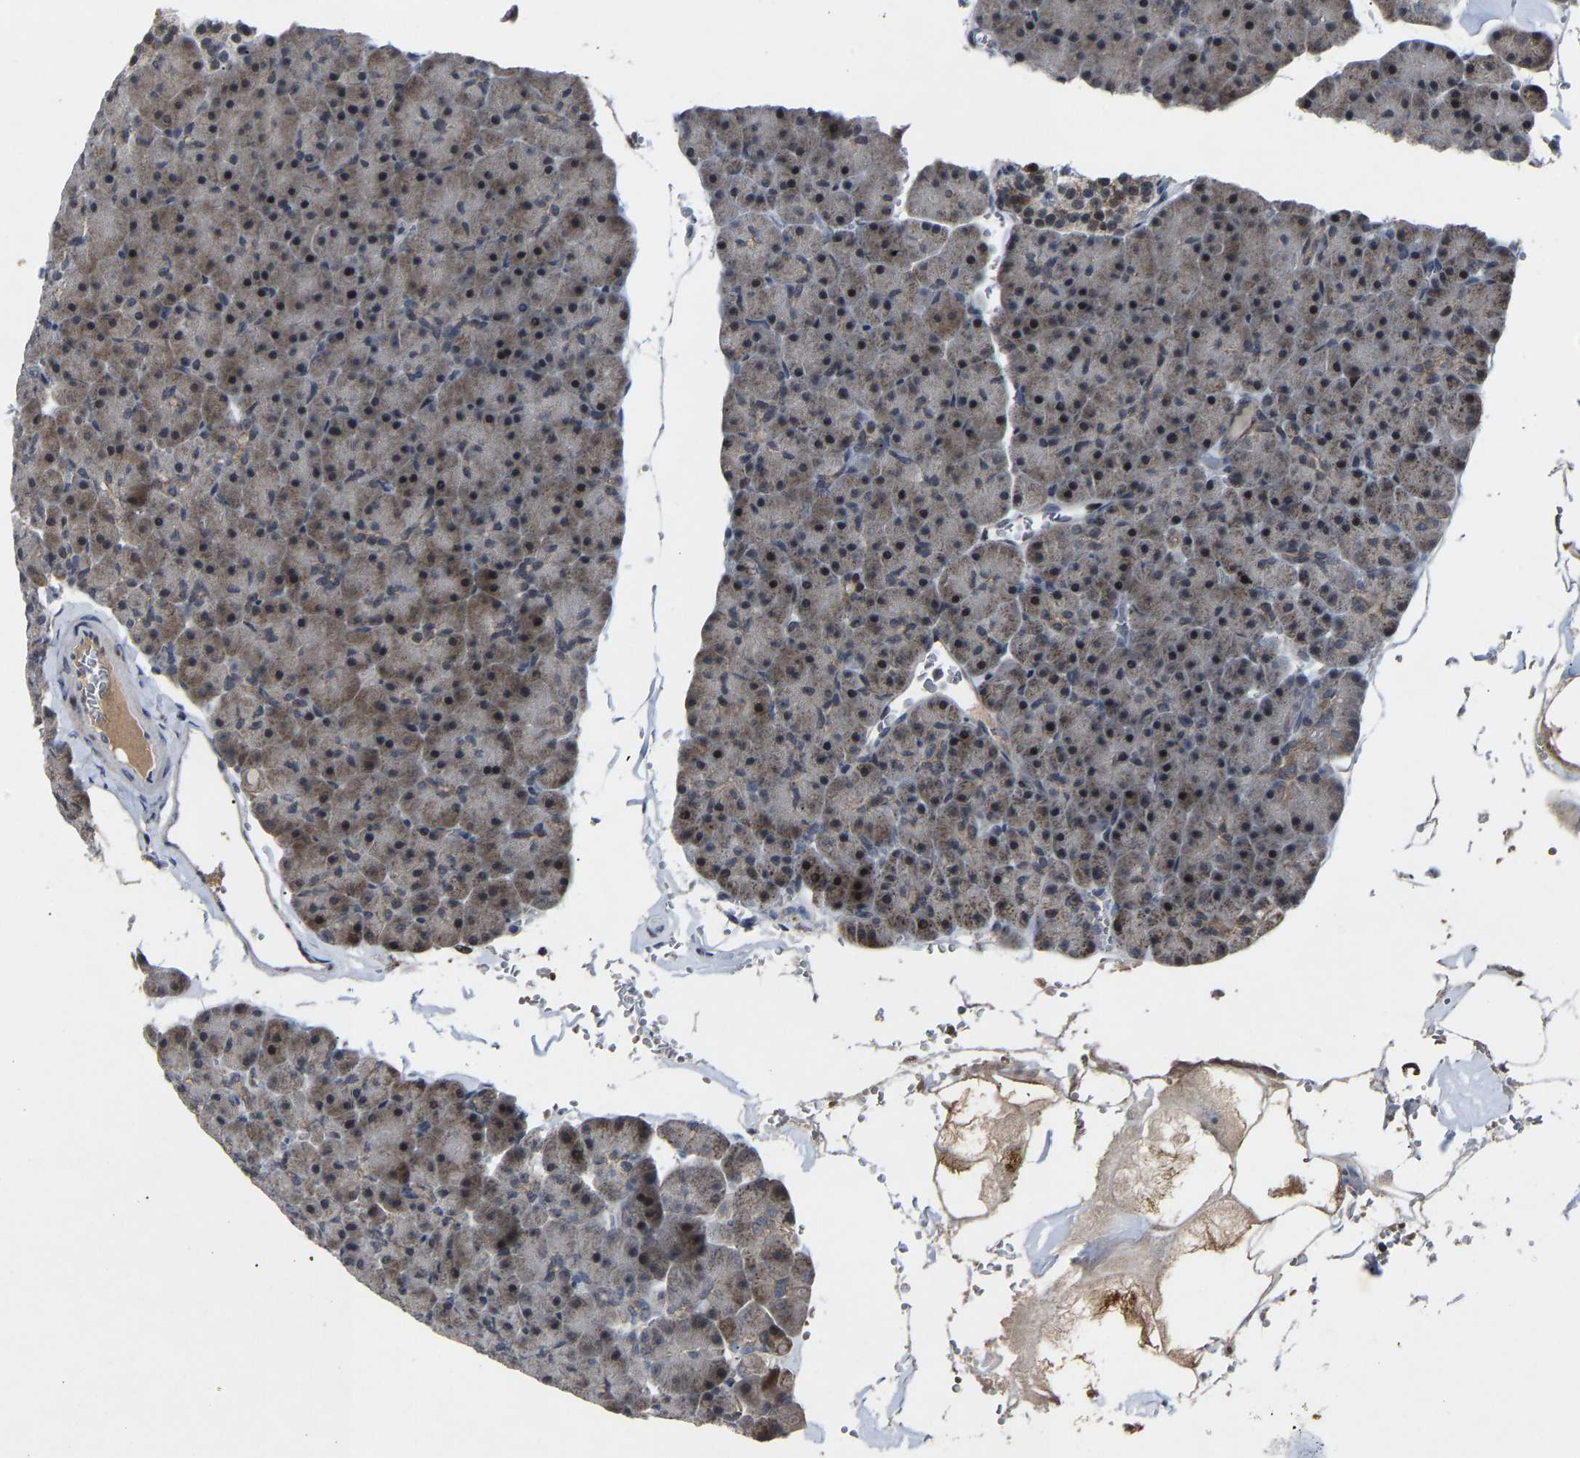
{"staining": {"intensity": "moderate", "quantity": ">75%", "location": "nuclear"}, "tissue": "pancreas", "cell_type": "Exocrine glandular cells", "image_type": "normal", "snomed": [{"axis": "morphology", "description": "Normal tissue, NOS"}, {"axis": "topography", "description": "Pancreas"}], "caption": "Immunohistochemistry (IHC) of unremarkable human pancreas reveals medium levels of moderate nuclear expression in approximately >75% of exocrine glandular cells.", "gene": "LSM8", "patient": {"sex": "male", "age": 35}}